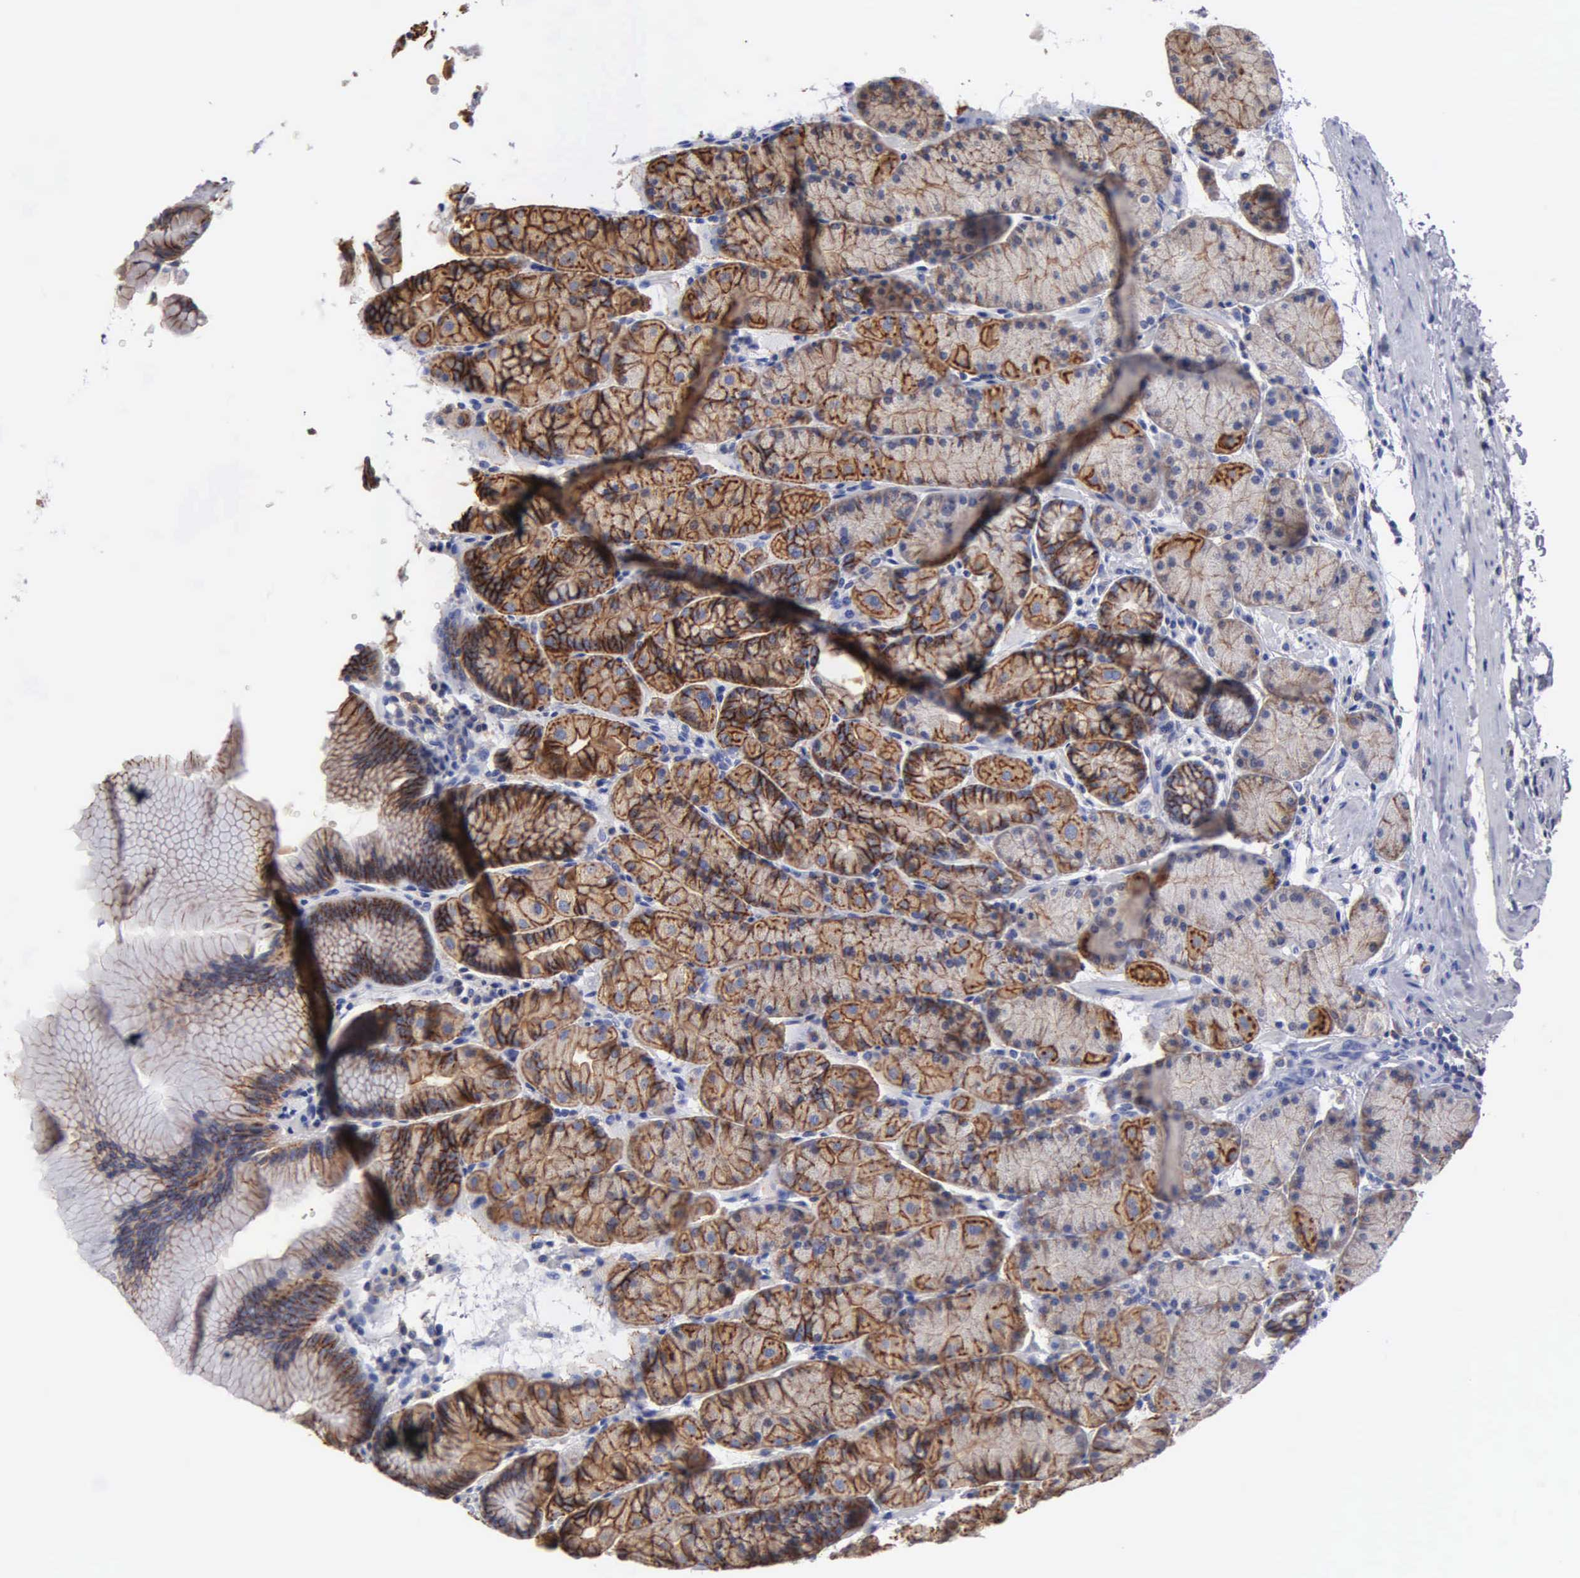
{"staining": {"intensity": "moderate", "quantity": "25%-75%", "location": "cytoplasmic/membranous"}, "tissue": "stomach", "cell_type": "Glandular cells", "image_type": "normal", "snomed": [{"axis": "morphology", "description": "Normal tissue, NOS"}, {"axis": "topography", "description": "Stomach, upper"}], "caption": "Stomach stained with immunohistochemistry demonstrates moderate cytoplasmic/membranous positivity in approximately 25%-75% of glandular cells.", "gene": "PTGS2", "patient": {"sex": "male", "age": 57}}